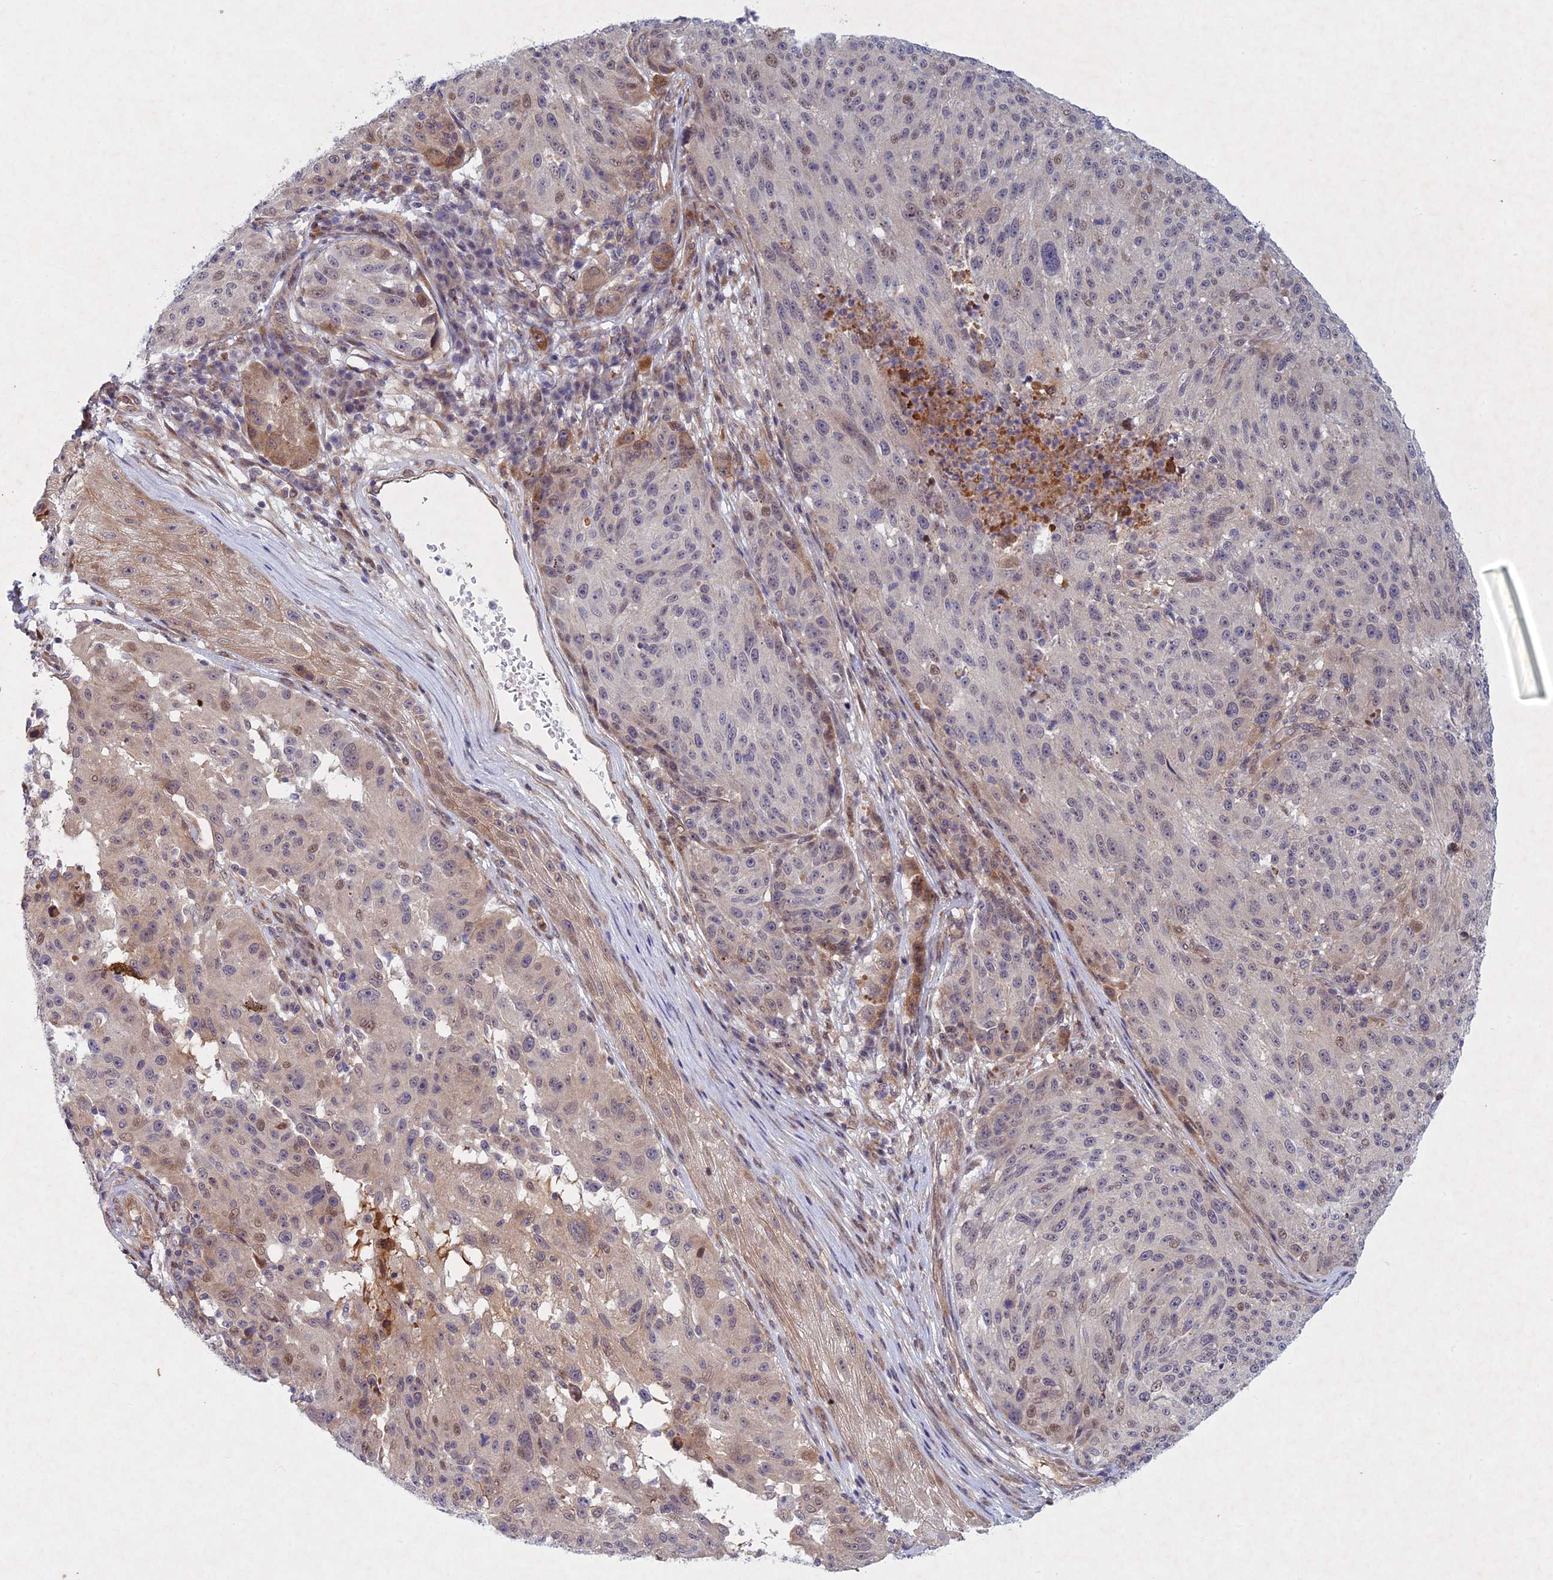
{"staining": {"intensity": "weak", "quantity": "<25%", "location": "cytoplasmic/membranous"}, "tissue": "melanoma", "cell_type": "Tumor cells", "image_type": "cancer", "snomed": [{"axis": "morphology", "description": "Malignant melanoma, NOS"}, {"axis": "topography", "description": "Skin"}], "caption": "Photomicrograph shows no protein positivity in tumor cells of melanoma tissue. (Brightfield microscopy of DAB (3,3'-diaminobenzidine) immunohistochemistry at high magnification).", "gene": "PTHLH", "patient": {"sex": "male", "age": 53}}